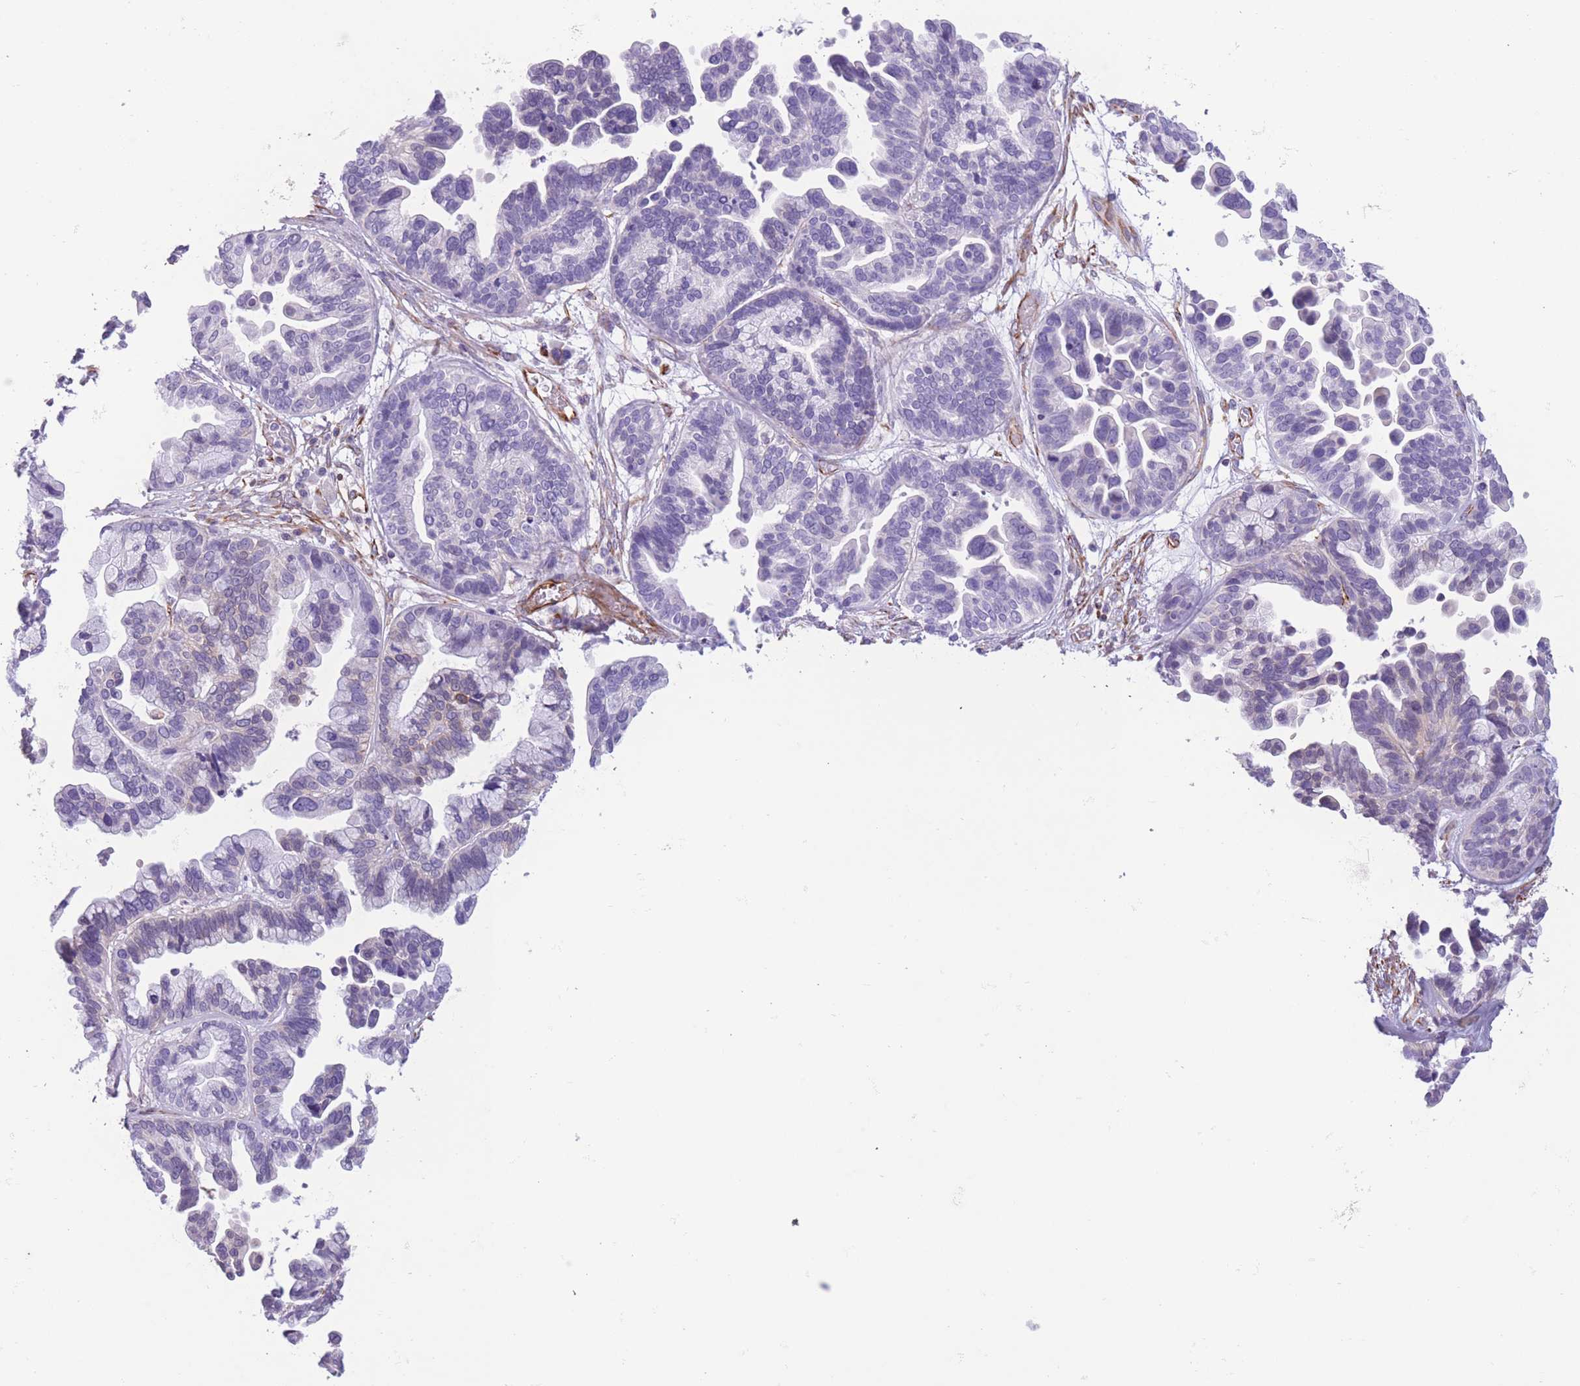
{"staining": {"intensity": "negative", "quantity": "none", "location": "none"}, "tissue": "ovarian cancer", "cell_type": "Tumor cells", "image_type": "cancer", "snomed": [{"axis": "morphology", "description": "Cystadenocarcinoma, serous, NOS"}, {"axis": "topography", "description": "Ovary"}], "caption": "DAB immunohistochemical staining of human ovarian serous cystadenocarcinoma shows no significant positivity in tumor cells.", "gene": "PTCD1", "patient": {"sex": "female", "age": 56}}